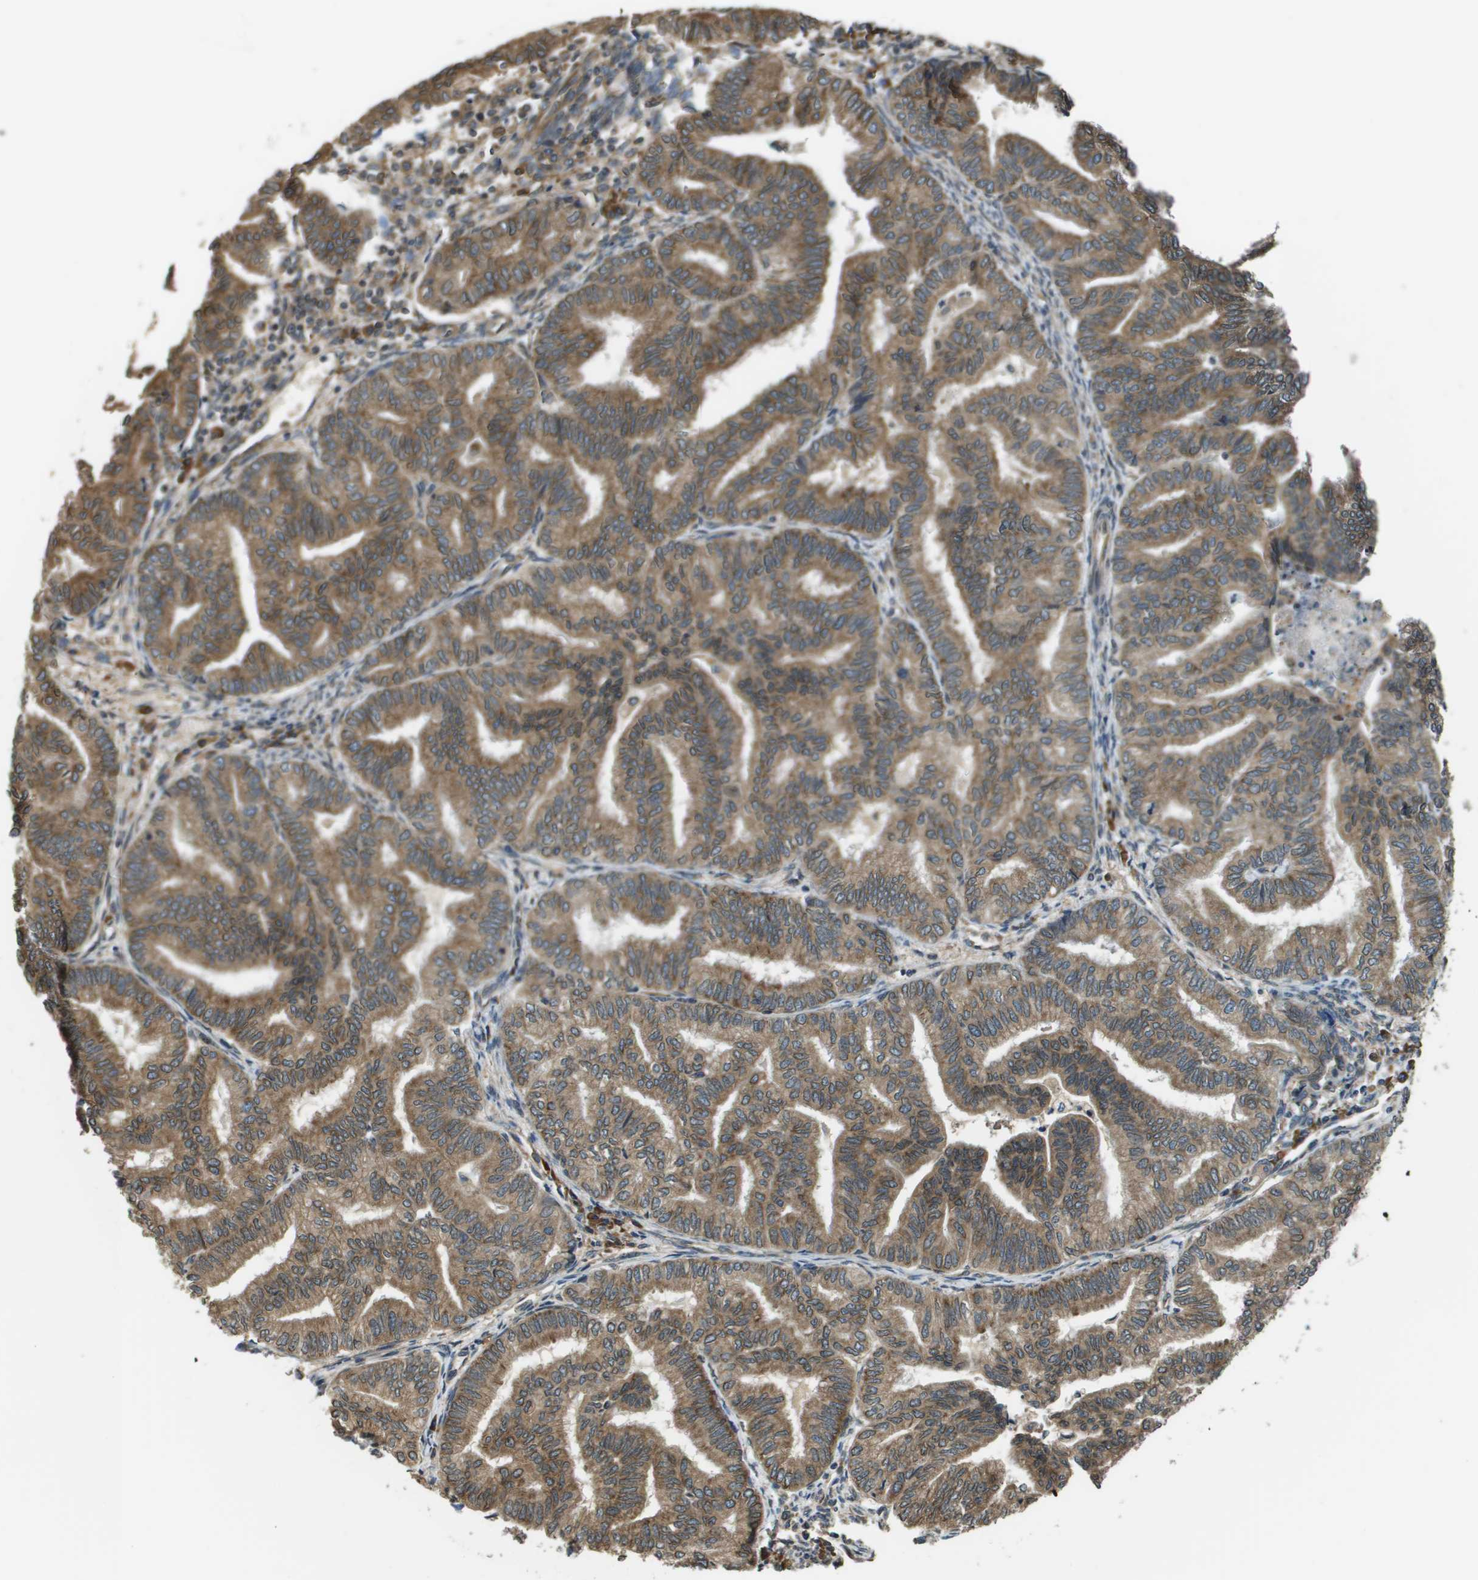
{"staining": {"intensity": "moderate", "quantity": ">75%", "location": "cytoplasmic/membranous"}, "tissue": "endometrial cancer", "cell_type": "Tumor cells", "image_type": "cancer", "snomed": [{"axis": "morphology", "description": "Adenocarcinoma, NOS"}, {"axis": "topography", "description": "Endometrium"}], "caption": "Immunohistochemical staining of adenocarcinoma (endometrial) displays medium levels of moderate cytoplasmic/membranous protein positivity in about >75% of tumor cells. (brown staining indicates protein expression, while blue staining denotes nuclei).", "gene": "SEC62", "patient": {"sex": "female", "age": 79}}